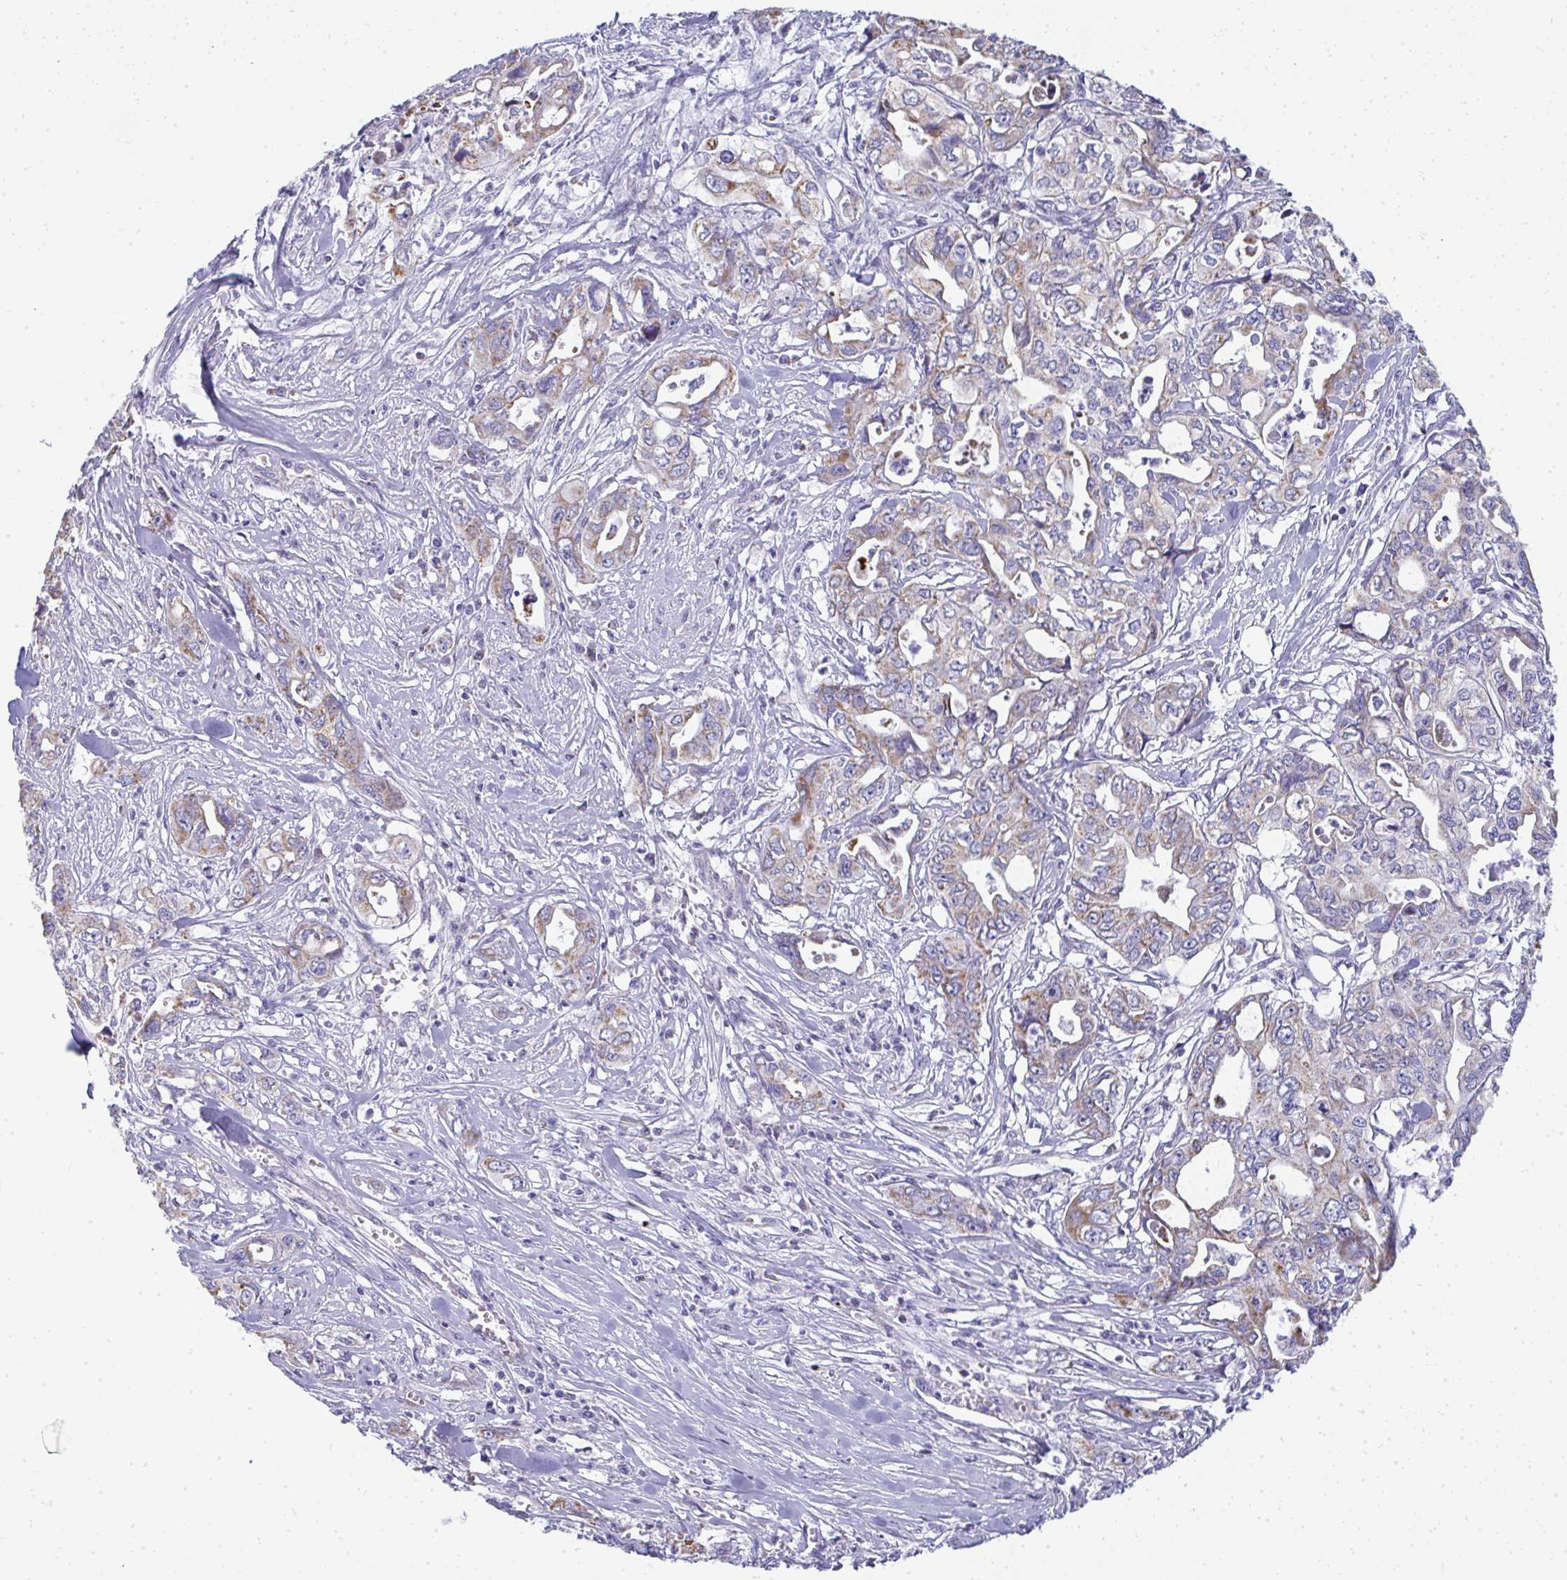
{"staining": {"intensity": "weak", "quantity": "25%-75%", "location": "cytoplasmic/membranous"}, "tissue": "pancreatic cancer", "cell_type": "Tumor cells", "image_type": "cancer", "snomed": [{"axis": "morphology", "description": "Adenocarcinoma, NOS"}, {"axis": "topography", "description": "Pancreas"}], "caption": "A histopathology image showing weak cytoplasmic/membranous positivity in approximately 25%-75% of tumor cells in adenocarcinoma (pancreatic), as visualized by brown immunohistochemical staining.", "gene": "SLC6A1", "patient": {"sex": "male", "age": 68}}